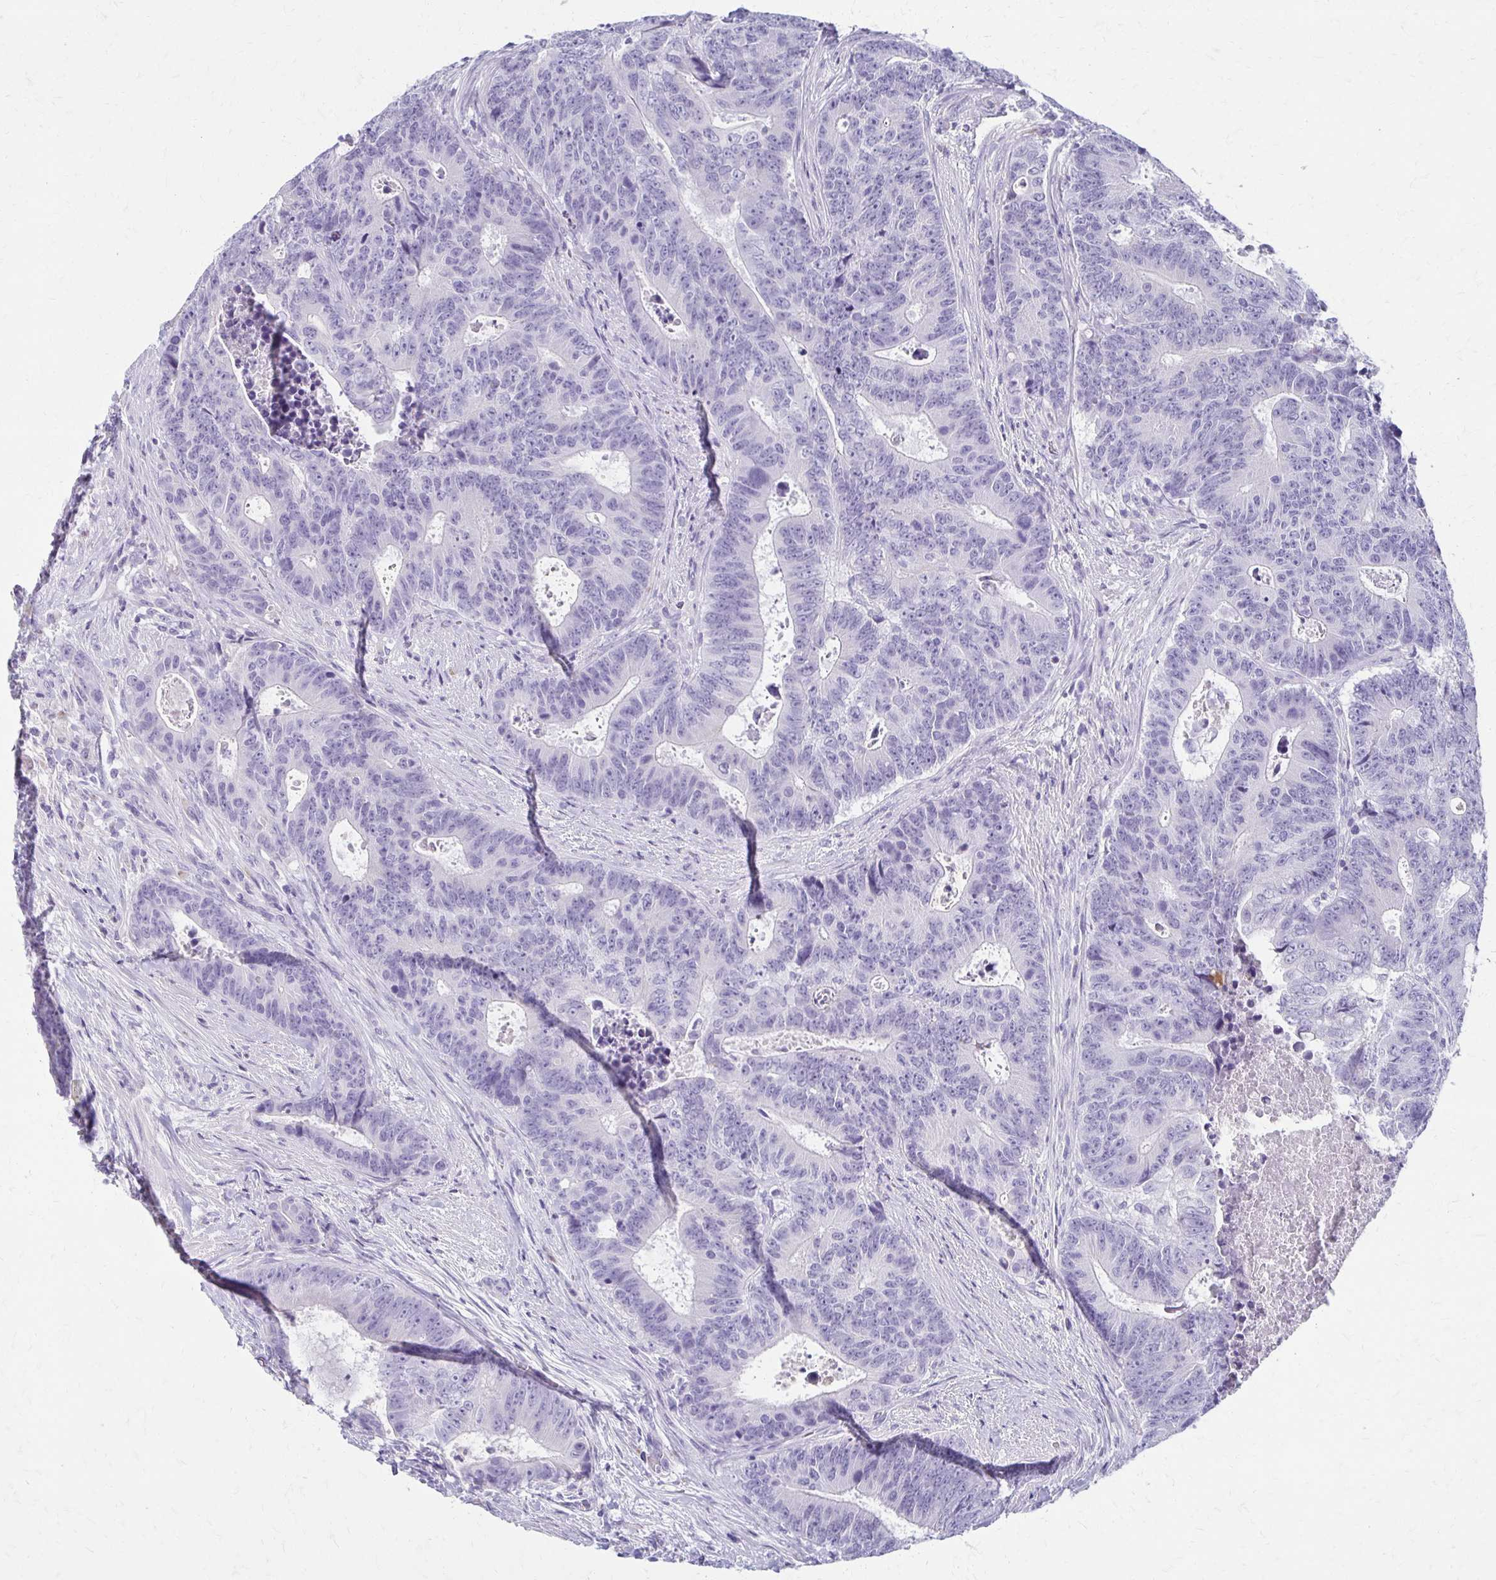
{"staining": {"intensity": "negative", "quantity": "none", "location": "none"}, "tissue": "colorectal cancer", "cell_type": "Tumor cells", "image_type": "cancer", "snomed": [{"axis": "morphology", "description": "Adenocarcinoma, NOS"}, {"axis": "topography", "description": "Colon"}], "caption": "Tumor cells show no significant expression in colorectal cancer.", "gene": "BBS12", "patient": {"sex": "female", "age": 48}}